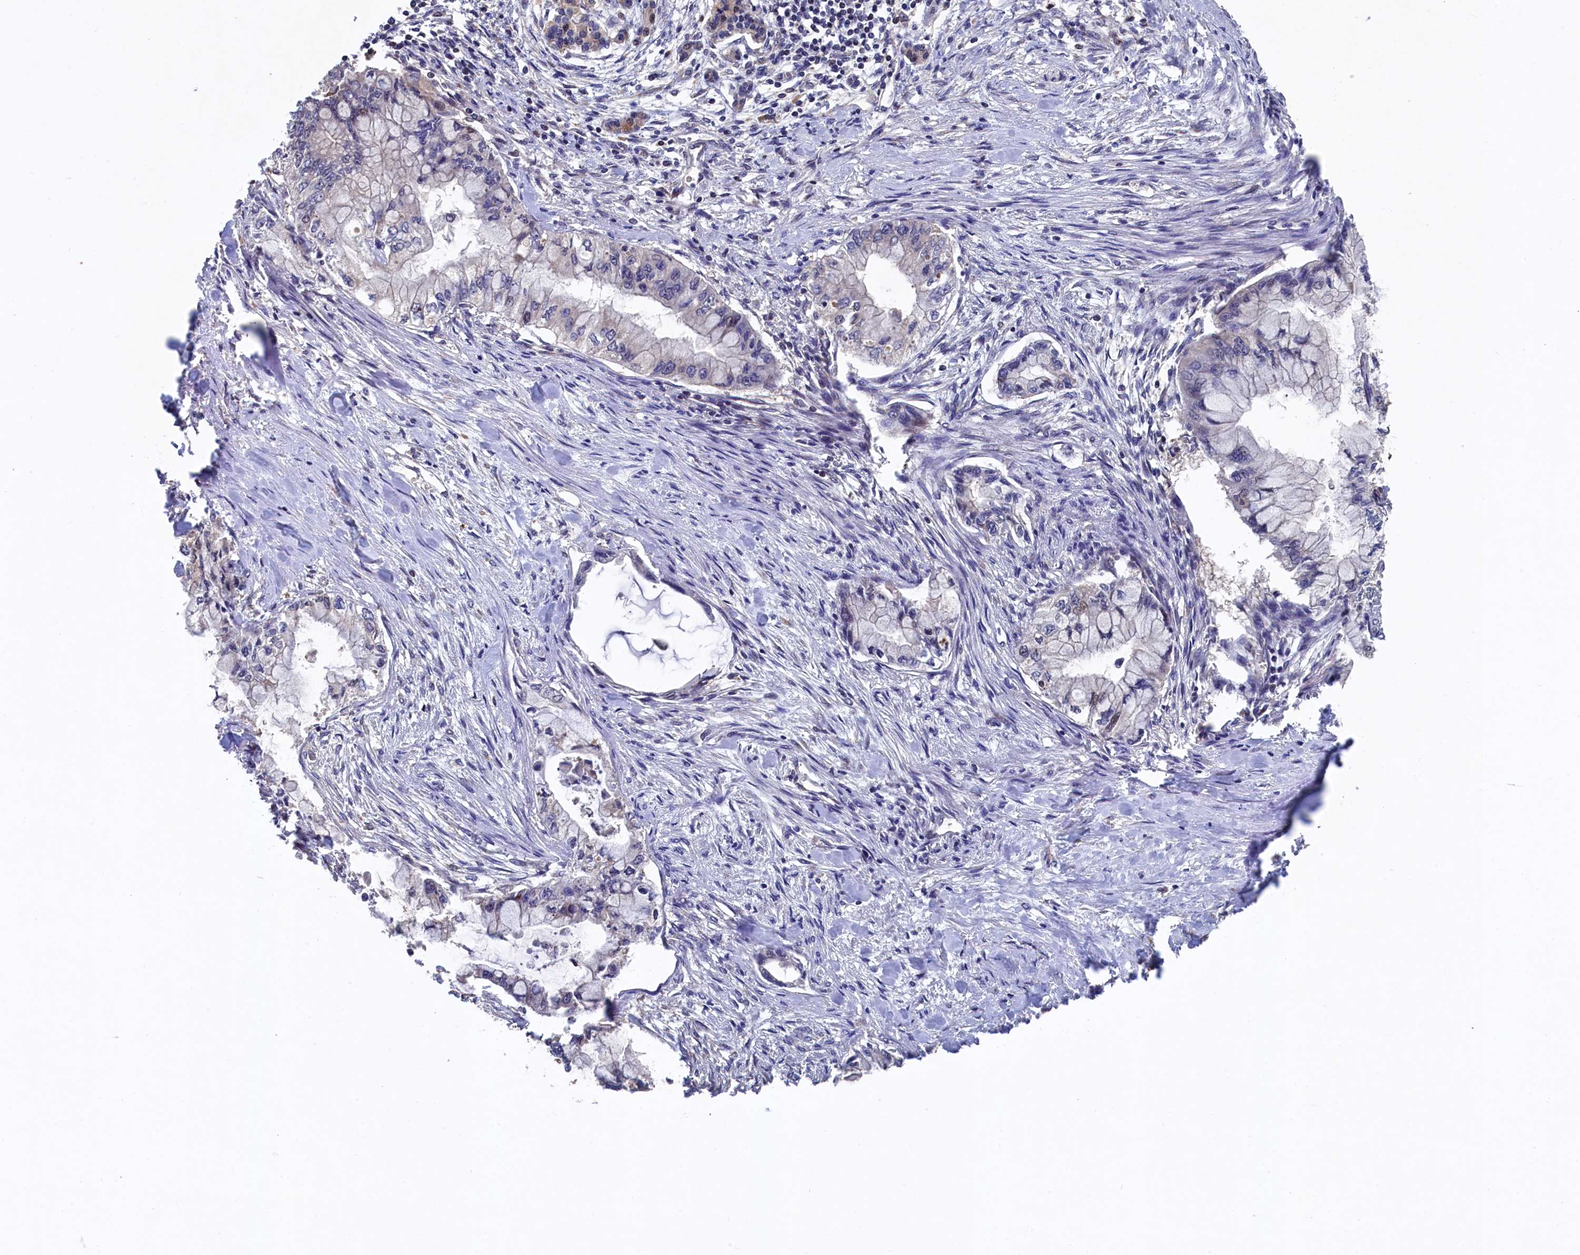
{"staining": {"intensity": "negative", "quantity": "none", "location": "none"}, "tissue": "pancreatic cancer", "cell_type": "Tumor cells", "image_type": "cancer", "snomed": [{"axis": "morphology", "description": "Adenocarcinoma, NOS"}, {"axis": "topography", "description": "Pancreas"}], "caption": "There is no significant positivity in tumor cells of adenocarcinoma (pancreatic).", "gene": "NAA60", "patient": {"sex": "female", "age": 78}}